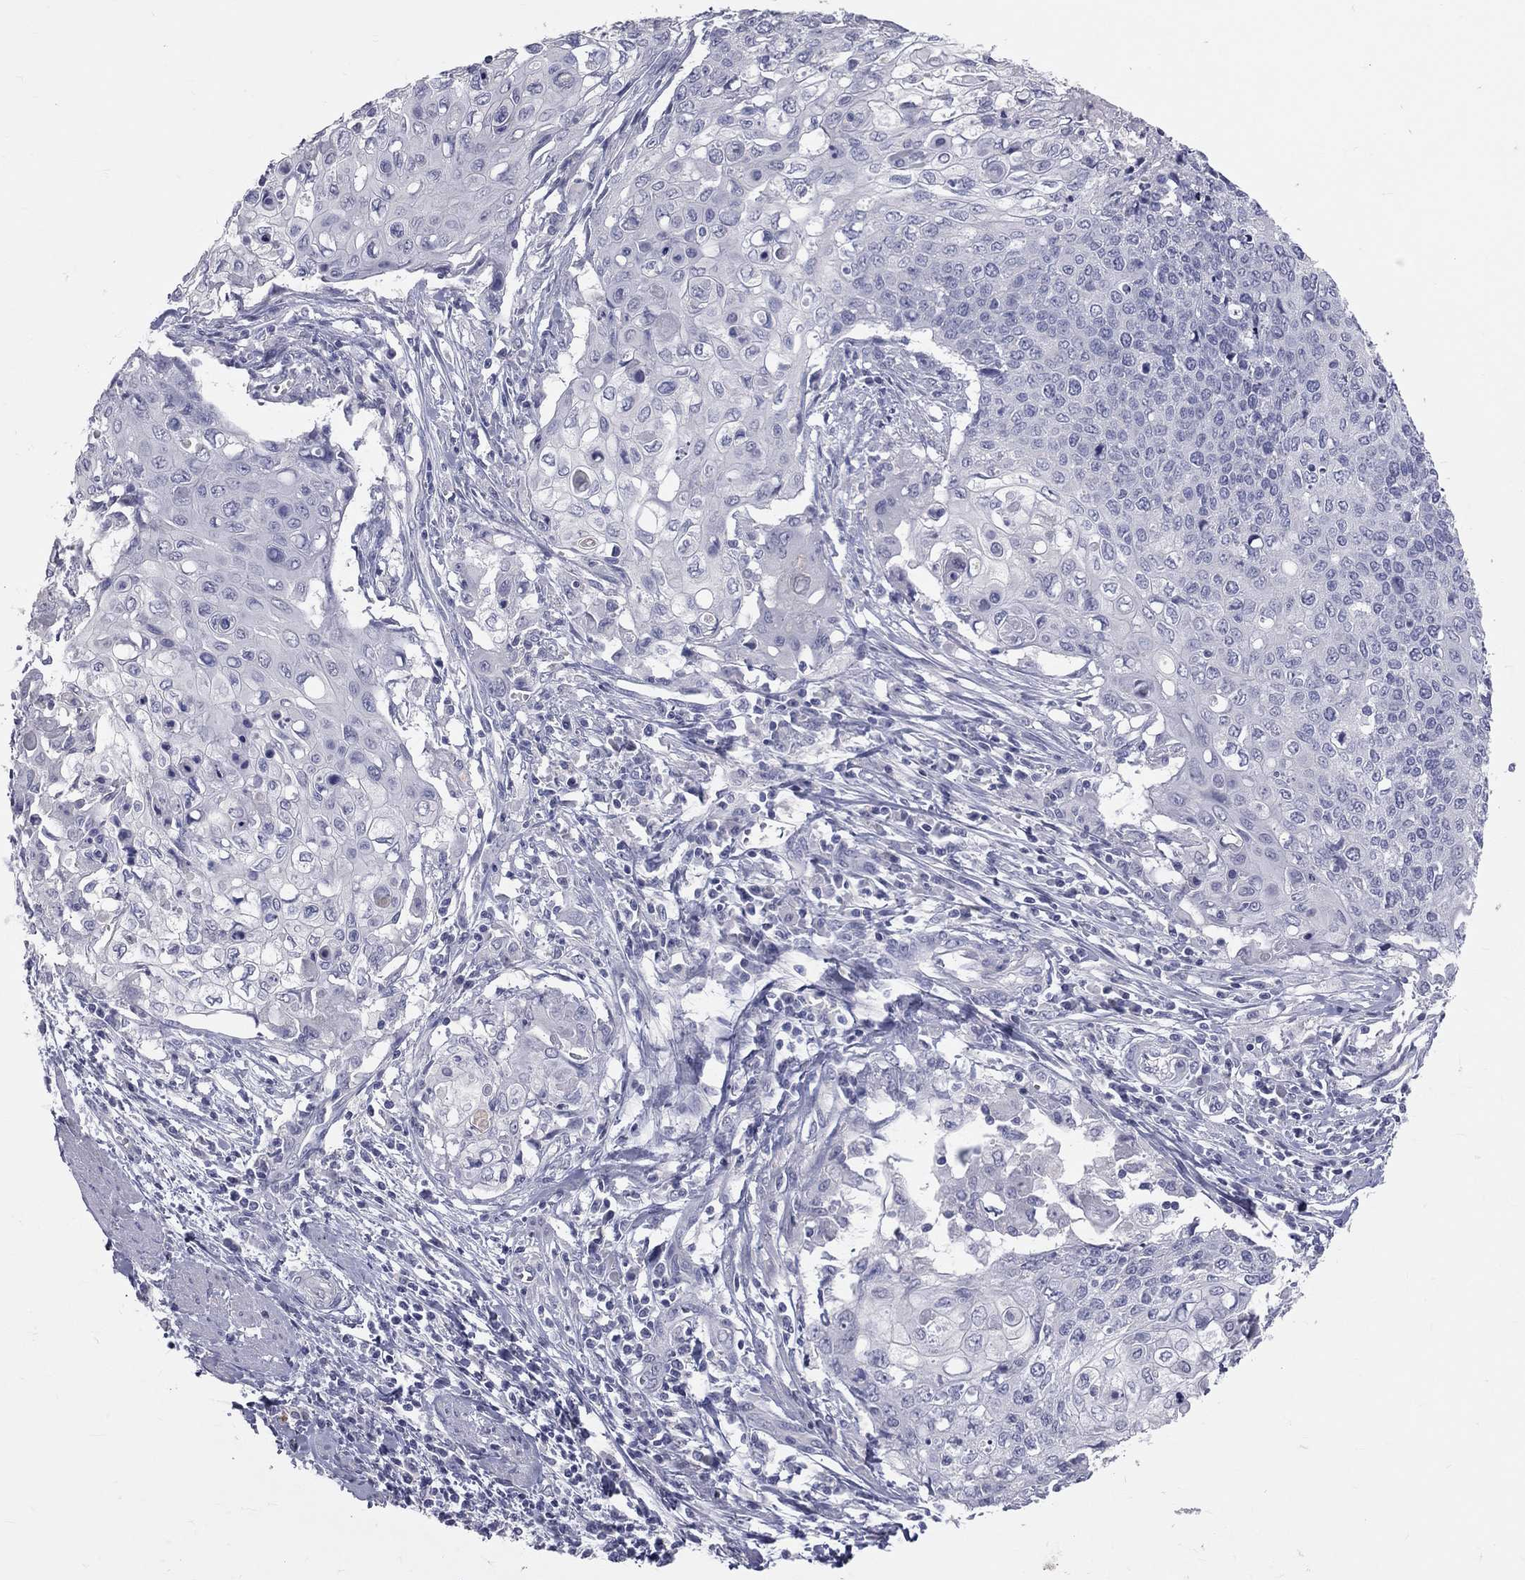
{"staining": {"intensity": "negative", "quantity": "none", "location": "none"}, "tissue": "cervical cancer", "cell_type": "Tumor cells", "image_type": "cancer", "snomed": [{"axis": "morphology", "description": "Squamous cell carcinoma, NOS"}, {"axis": "topography", "description": "Cervix"}], "caption": "Histopathology image shows no protein staining in tumor cells of cervical squamous cell carcinoma tissue.", "gene": "TFPI2", "patient": {"sex": "female", "age": 39}}